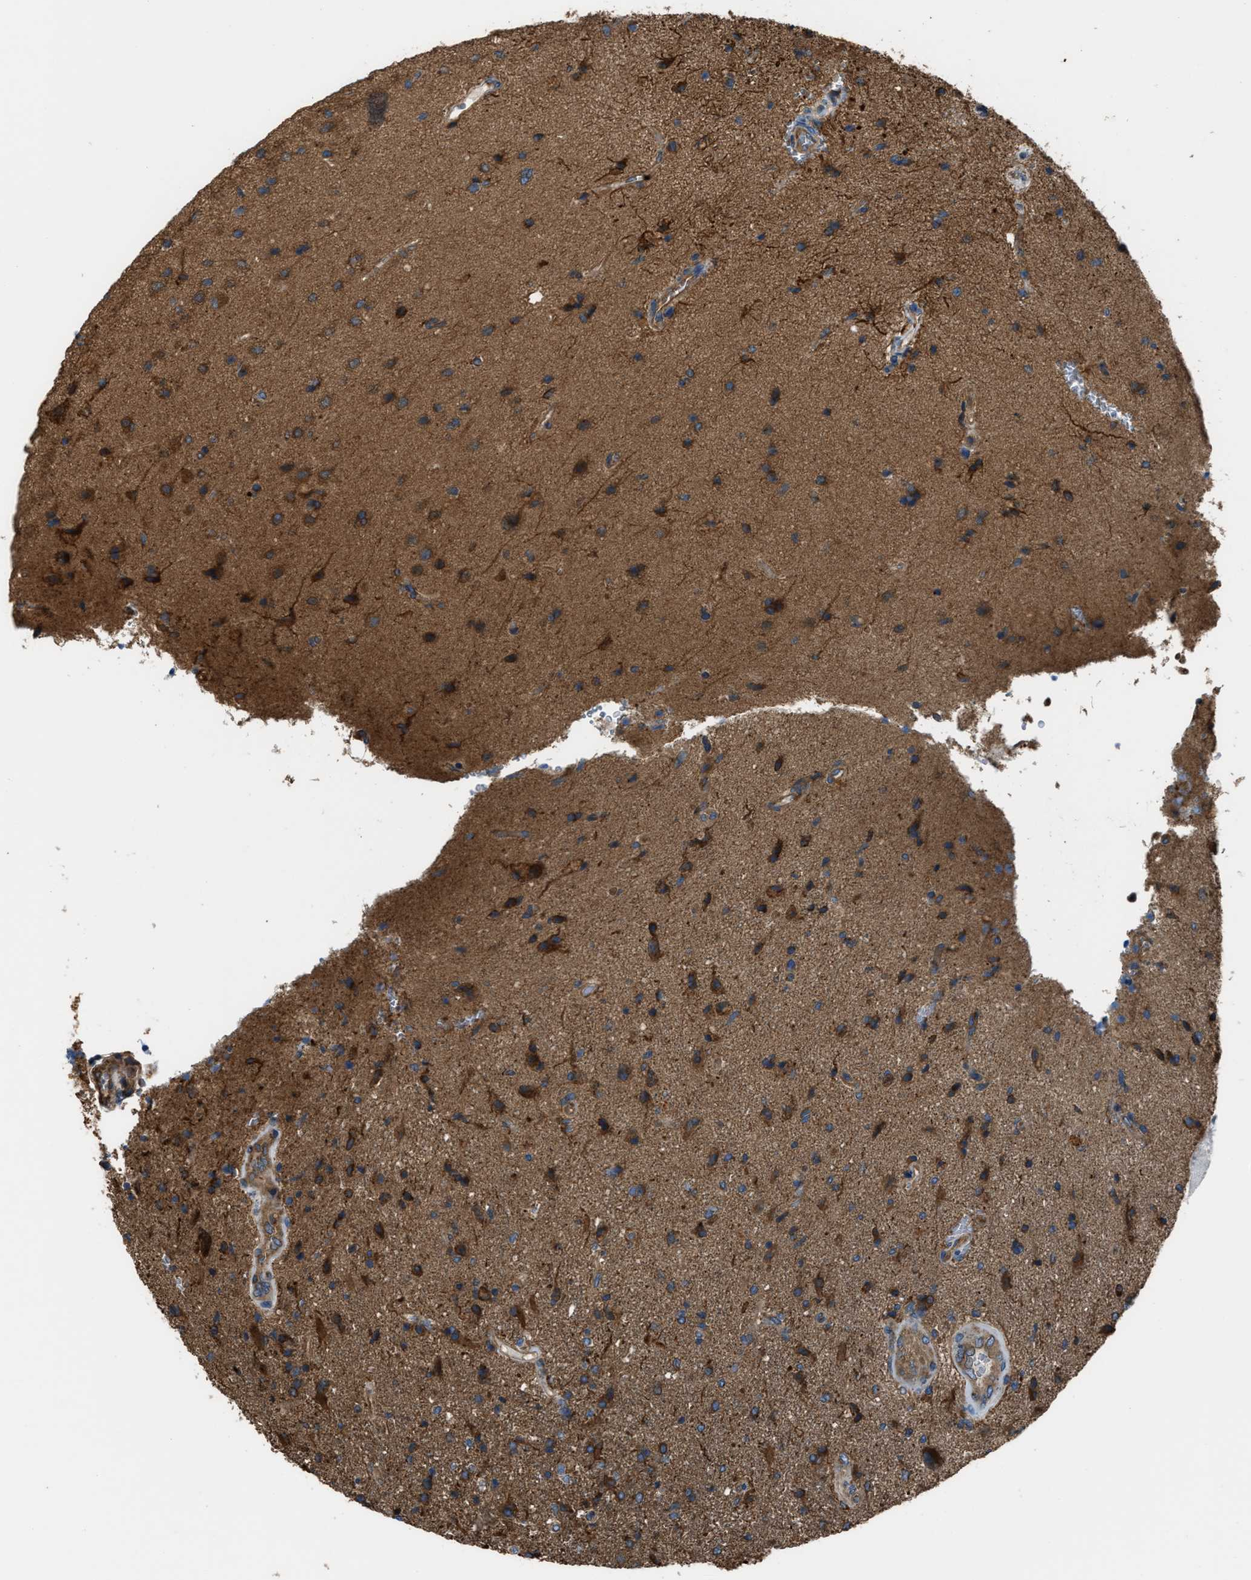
{"staining": {"intensity": "moderate", "quantity": ">75%", "location": "cytoplasmic/membranous"}, "tissue": "glioma", "cell_type": "Tumor cells", "image_type": "cancer", "snomed": [{"axis": "morphology", "description": "Glioma, malignant, High grade"}, {"axis": "topography", "description": "Brain"}], "caption": "Immunohistochemistry (IHC) image of neoplastic tissue: glioma stained using immunohistochemistry demonstrates medium levels of moderate protein expression localized specifically in the cytoplasmic/membranous of tumor cells, appearing as a cytoplasmic/membranous brown color.", "gene": "TRPC1", "patient": {"sex": "male", "age": 72}}